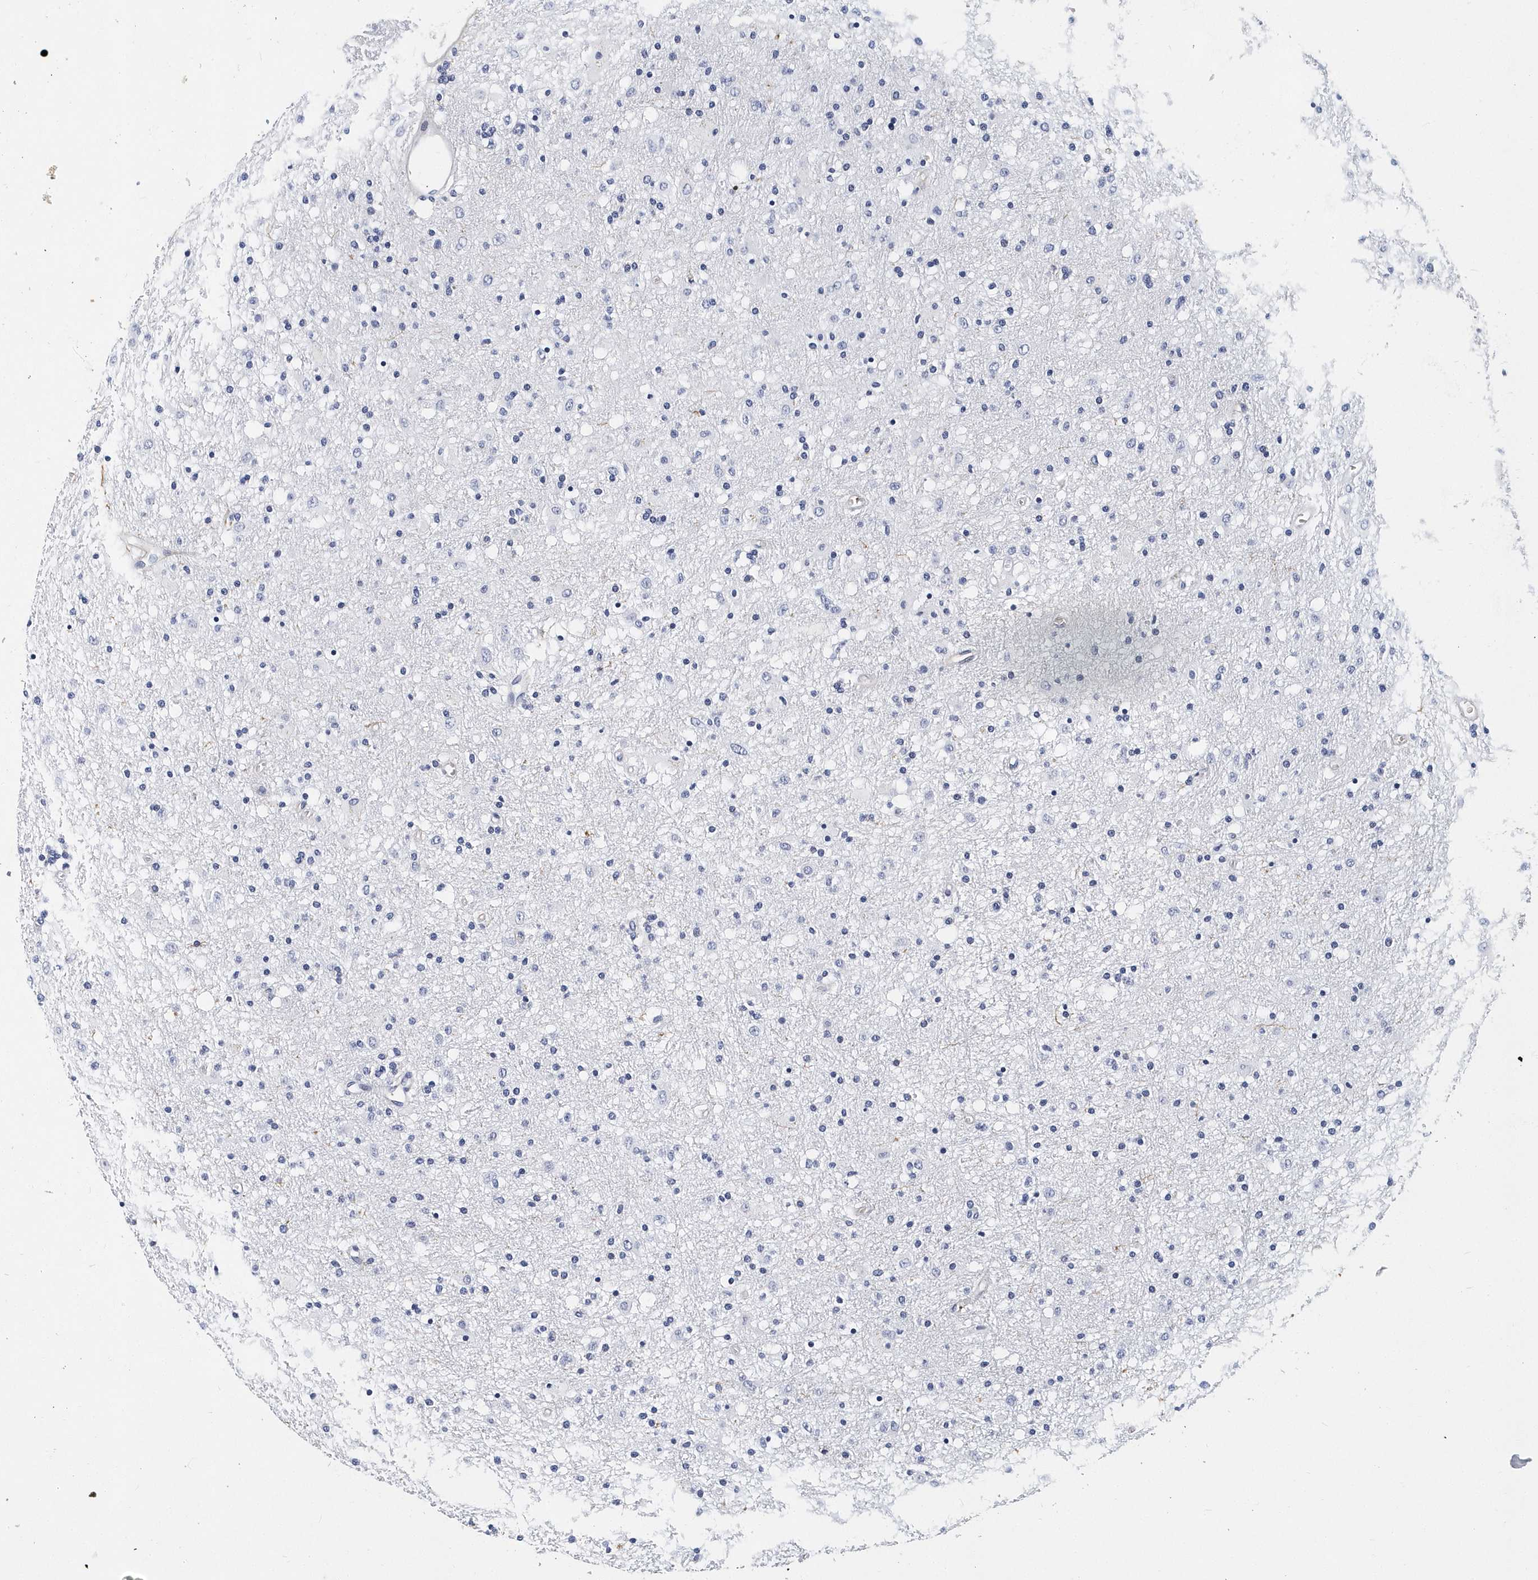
{"staining": {"intensity": "negative", "quantity": "none", "location": "none"}, "tissue": "glioma", "cell_type": "Tumor cells", "image_type": "cancer", "snomed": [{"axis": "morphology", "description": "Glioma, malignant, Low grade"}, {"axis": "topography", "description": "Brain"}], "caption": "Photomicrograph shows no significant protein positivity in tumor cells of glioma.", "gene": "ITGA2B", "patient": {"sex": "male", "age": 65}}